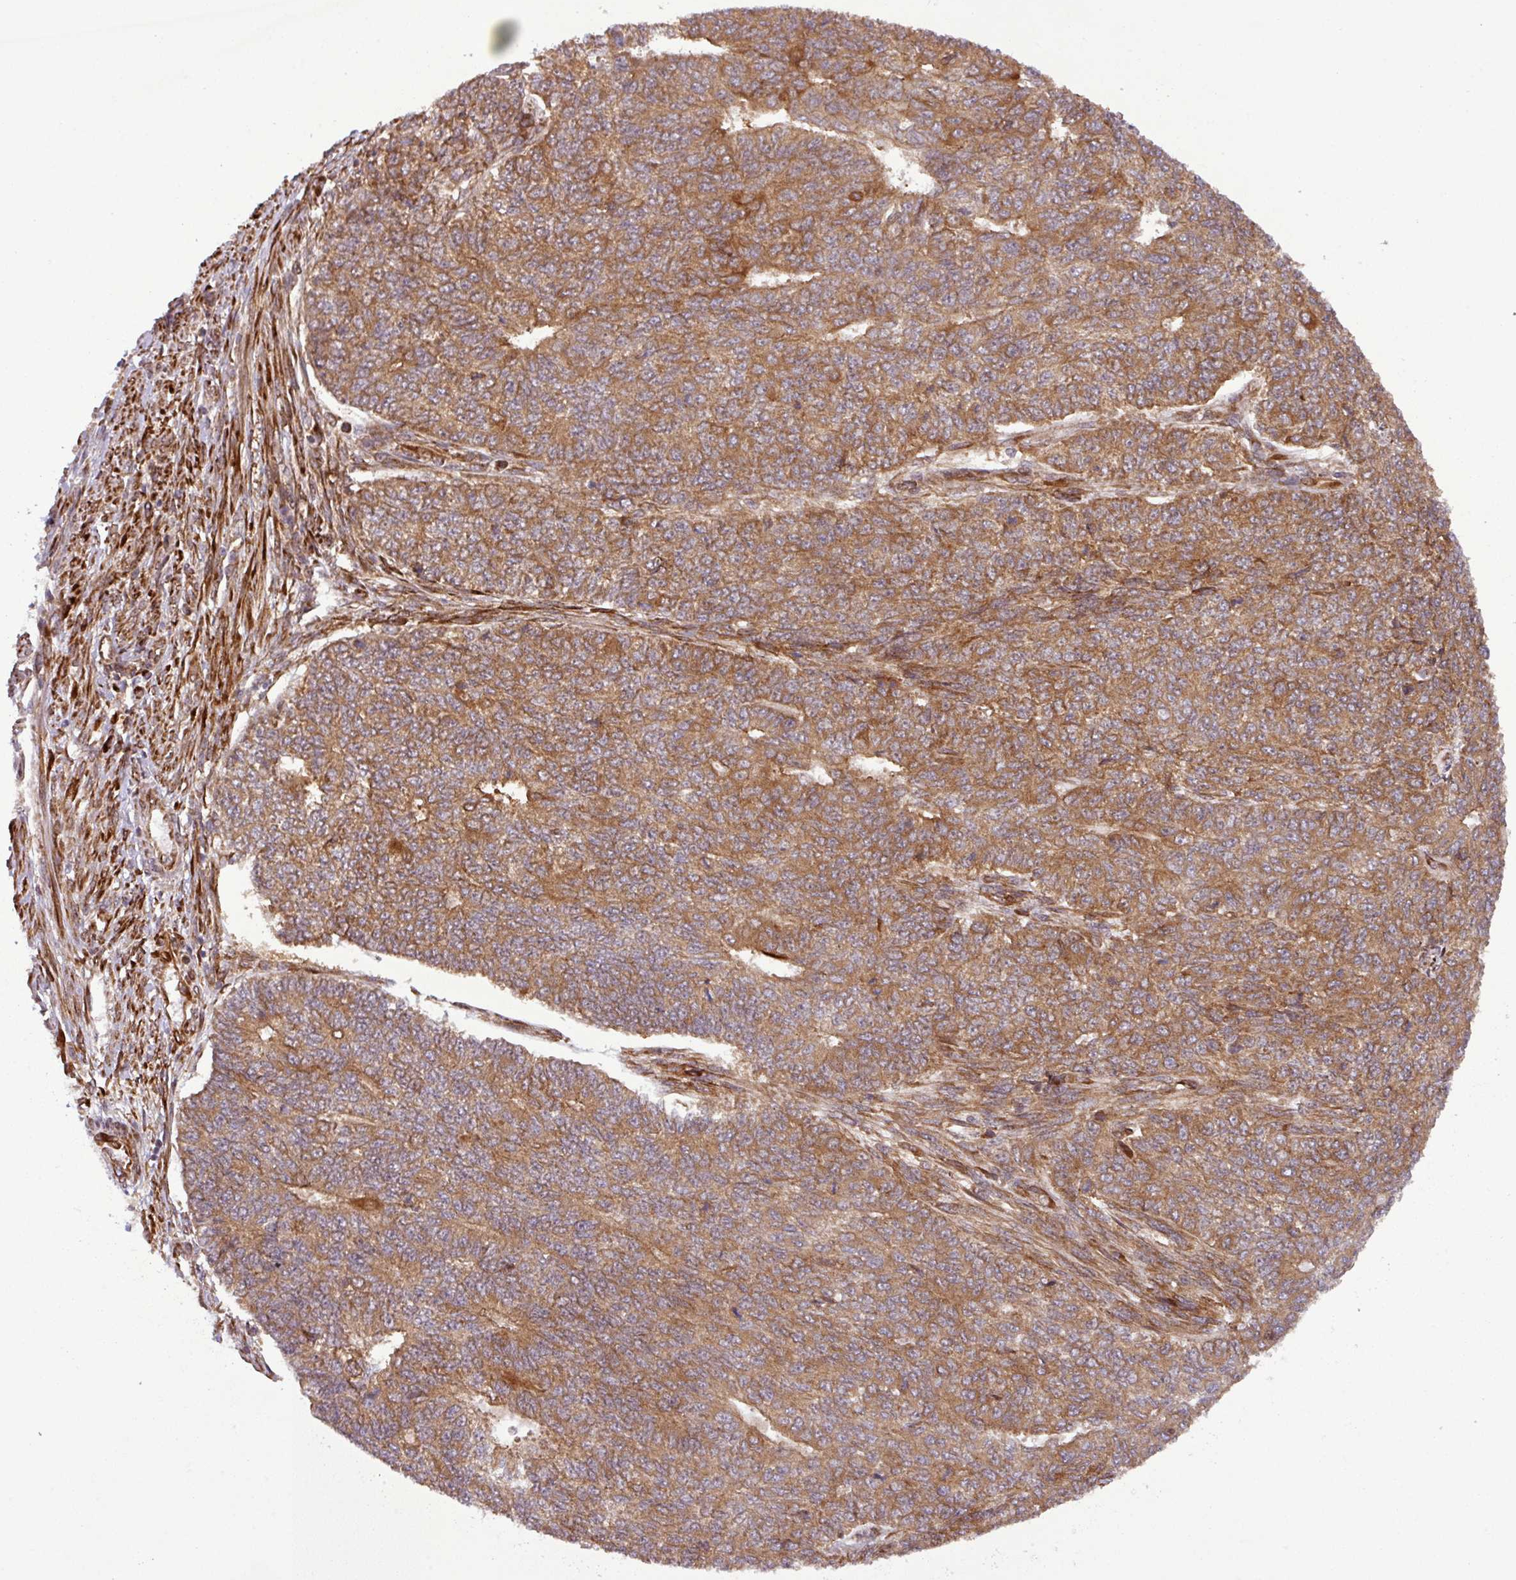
{"staining": {"intensity": "strong", "quantity": ">75%", "location": "cytoplasmic/membranous"}, "tissue": "endometrial cancer", "cell_type": "Tumor cells", "image_type": "cancer", "snomed": [{"axis": "morphology", "description": "Adenocarcinoma, NOS"}, {"axis": "topography", "description": "Endometrium"}], "caption": "Strong cytoplasmic/membranous expression is seen in approximately >75% of tumor cells in endometrial cancer.", "gene": "ART1", "patient": {"sex": "female", "age": 32}}